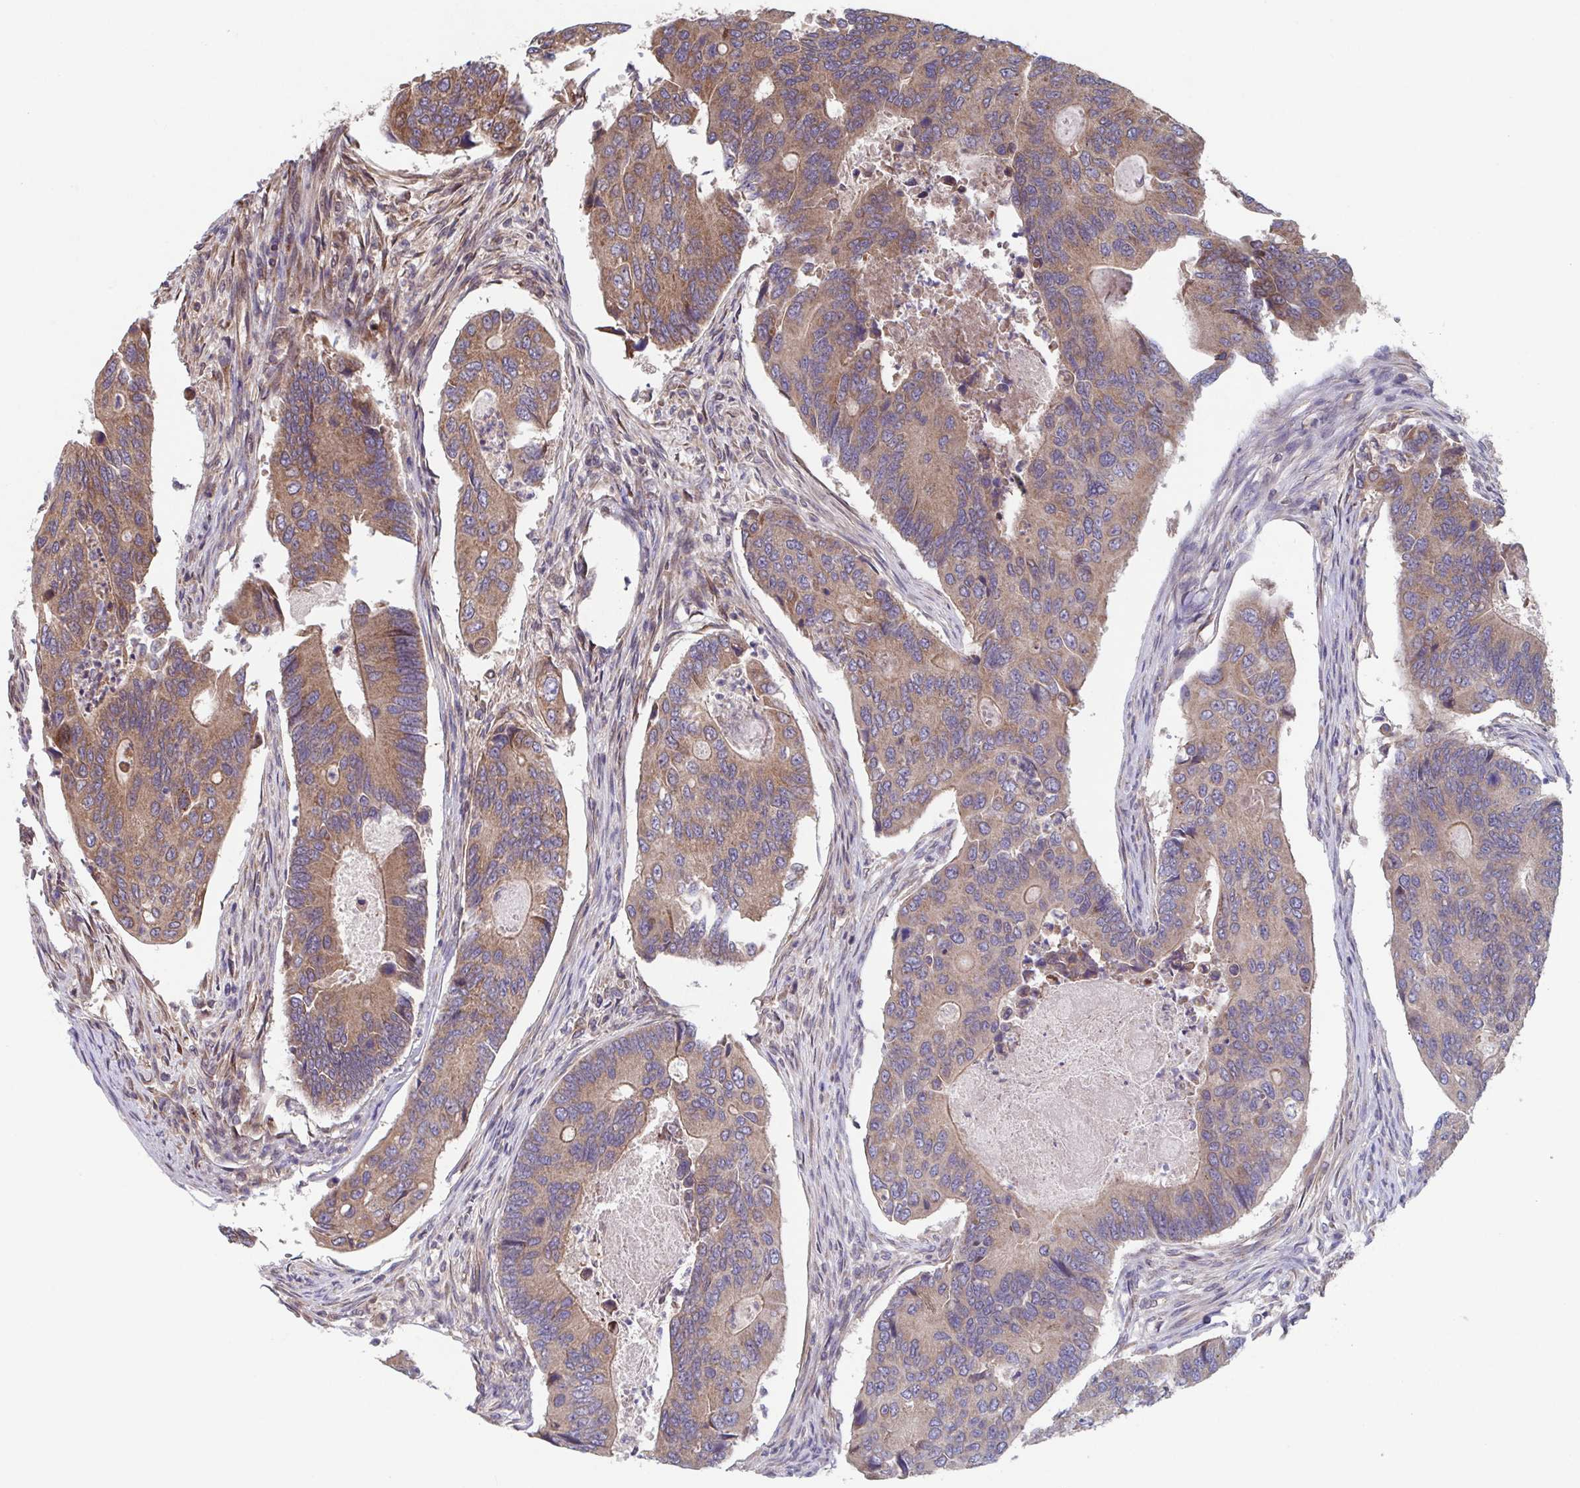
{"staining": {"intensity": "moderate", "quantity": "25%-75%", "location": "cytoplasmic/membranous"}, "tissue": "colorectal cancer", "cell_type": "Tumor cells", "image_type": "cancer", "snomed": [{"axis": "morphology", "description": "Adenocarcinoma, NOS"}, {"axis": "topography", "description": "Colon"}], "caption": "Immunohistochemical staining of colorectal cancer (adenocarcinoma) shows medium levels of moderate cytoplasmic/membranous protein expression in approximately 25%-75% of tumor cells. (Brightfield microscopy of DAB IHC at high magnification).", "gene": "COPB1", "patient": {"sex": "female", "age": 67}}